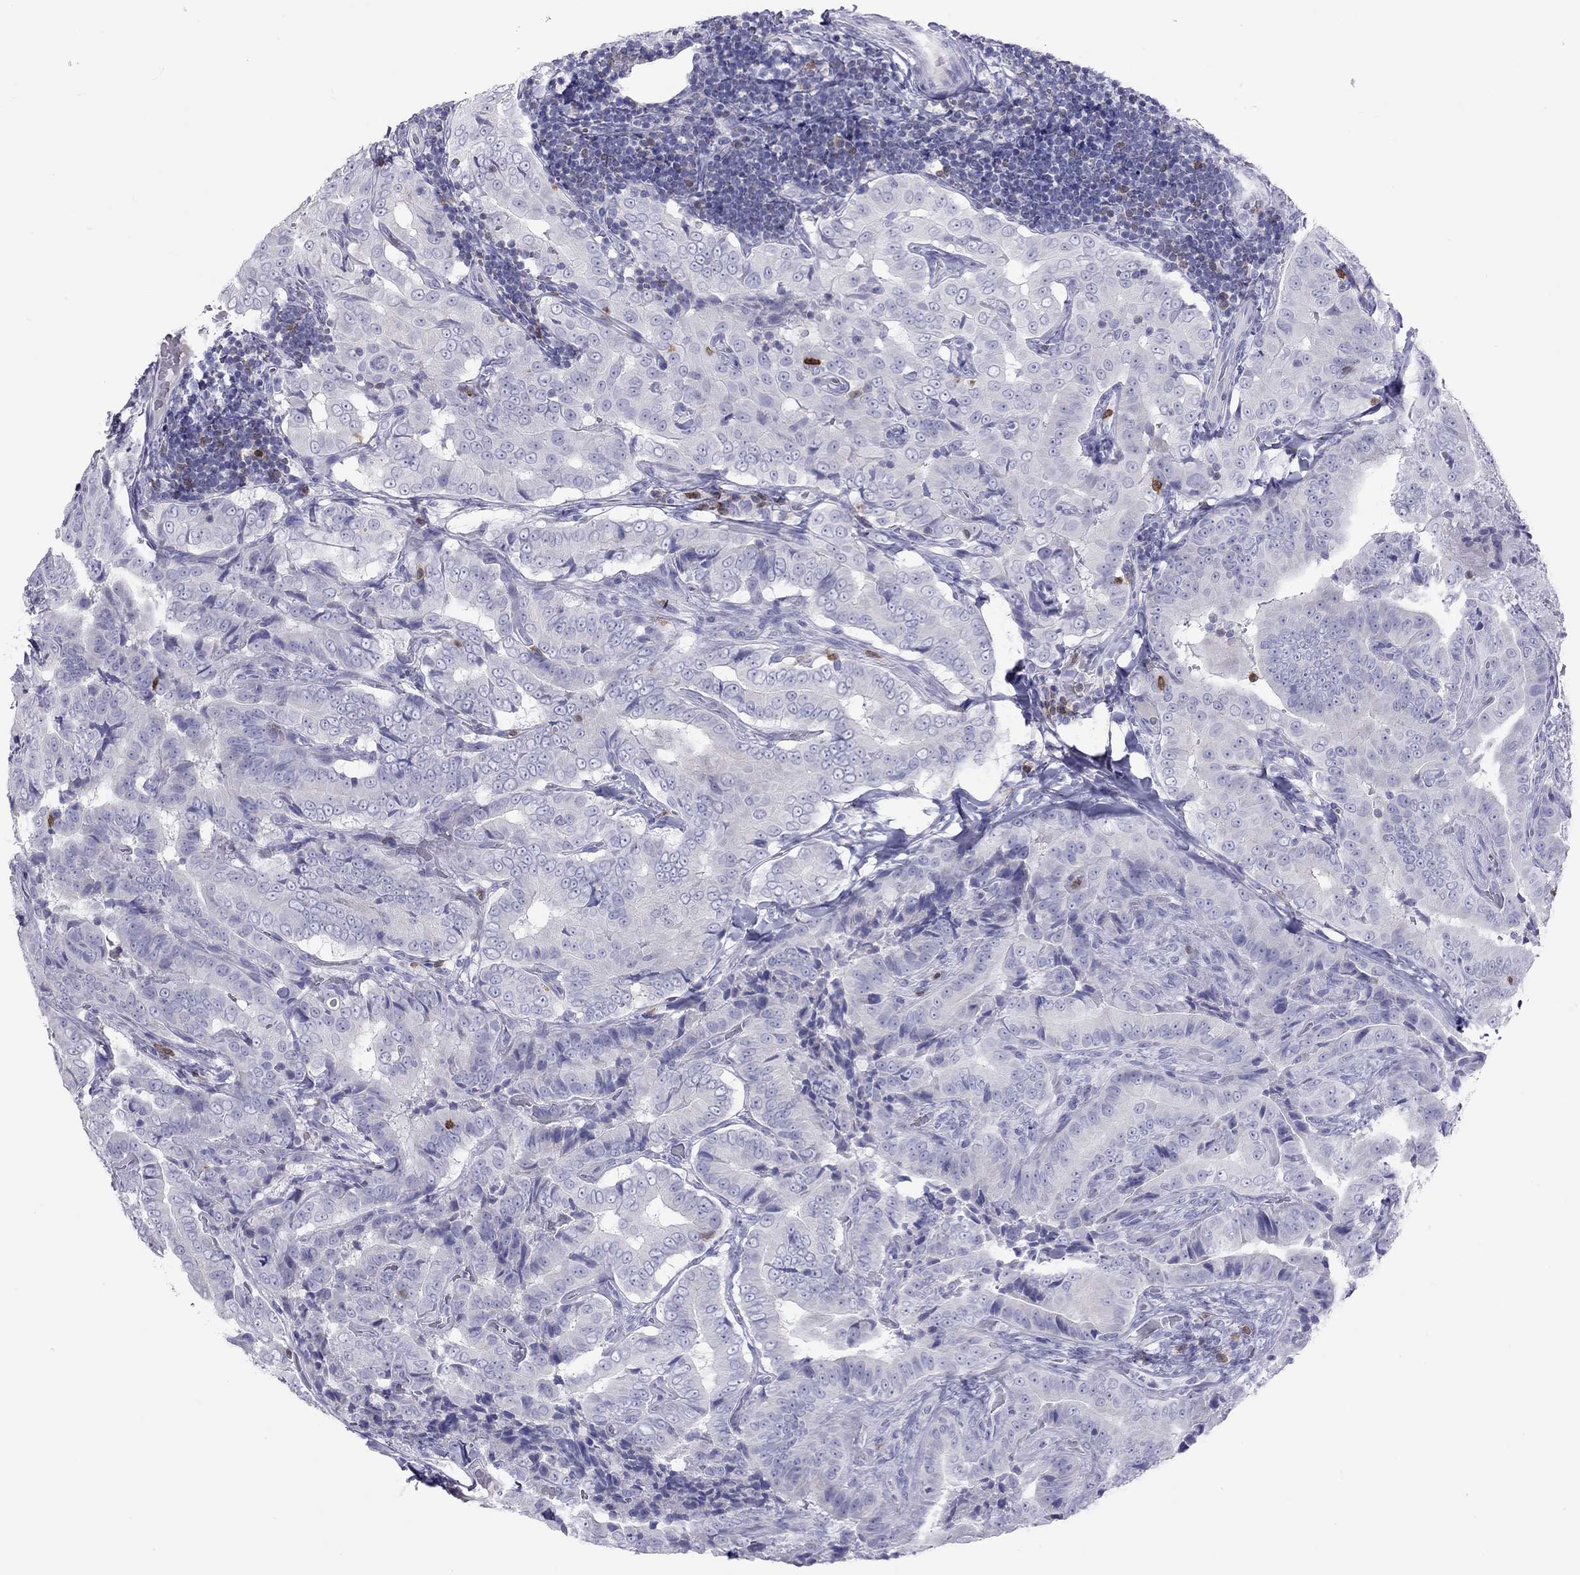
{"staining": {"intensity": "negative", "quantity": "none", "location": "none"}, "tissue": "thyroid cancer", "cell_type": "Tumor cells", "image_type": "cancer", "snomed": [{"axis": "morphology", "description": "Papillary adenocarcinoma, NOS"}, {"axis": "topography", "description": "Thyroid gland"}], "caption": "The micrograph shows no significant staining in tumor cells of papillary adenocarcinoma (thyroid). (Stains: DAB (3,3'-diaminobenzidine) IHC with hematoxylin counter stain, Microscopy: brightfield microscopy at high magnification).", "gene": "SH2D2A", "patient": {"sex": "male", "age": 61}}